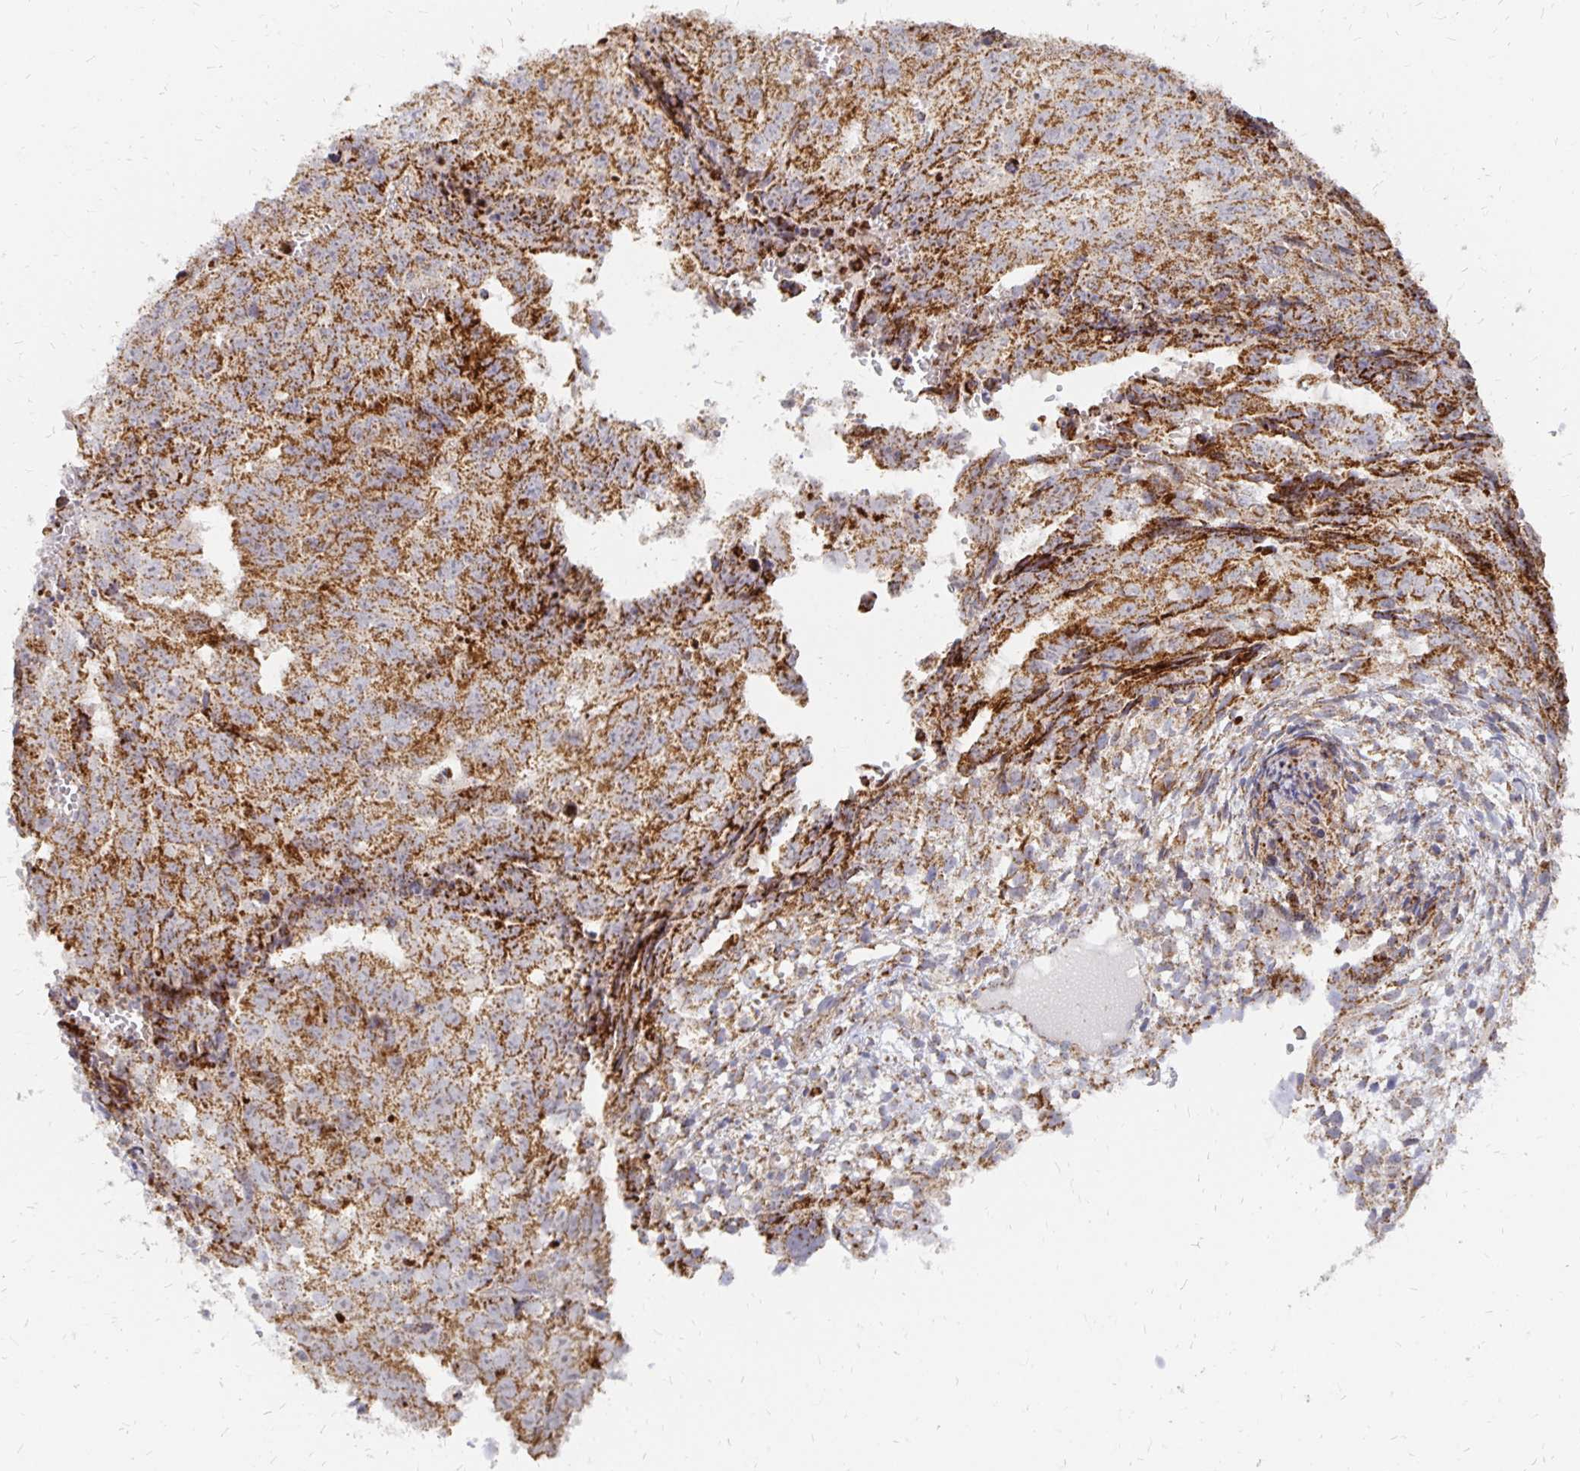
{"staining": {"intensity": "strong", "quantity": ">75%", "location": "cytoplasmic/membranous"}, "tissue": "testis cancer", "cell_type": "Tumor cells", "image_type": "cancer", "snomed": [{"axis": "morphology", "description": "Carcinoma, Embryonal, NOS"}, {"axis": "morphology", "description": "Teratoma, malignant, NOS"}, {"axis": "topography", "description": "Testis"}], "caption": "Immunohistochemistry staining of testis cancer, which displays high levels of strong cytoplasmic/membranous expression in about >75% of tumor cells indicating strong cytoplasmic/membranous protein staining. The staining was performed using DAB (brown) for protein detection and nuclei were counterstained in hematoxylin (blue).", "gene": "STOML2", "patient": {"sex": "male", "age": 24}}